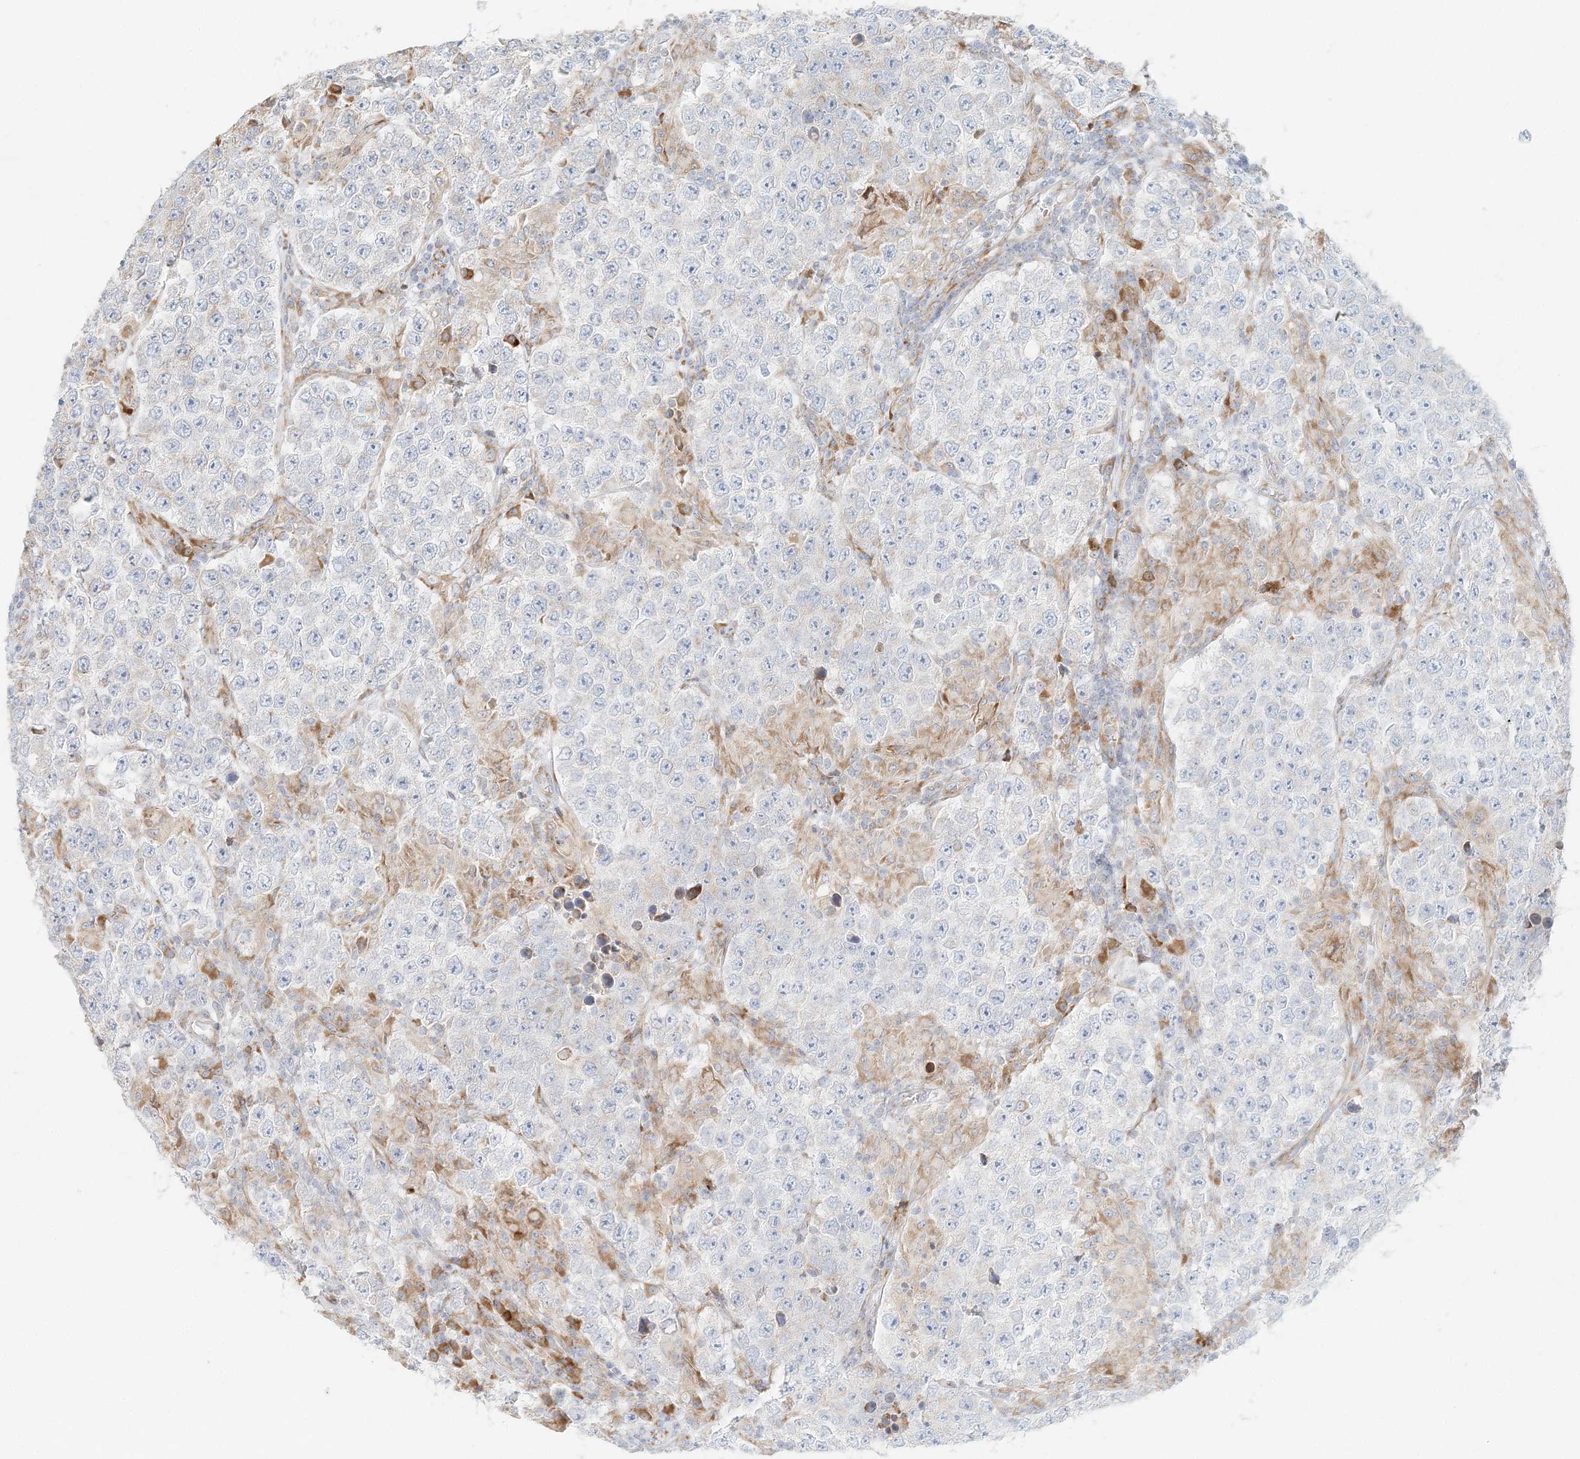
{"staining": {"intensity": "negative", "quantity": "none", "location": "none"}, "tissue": "testis cancer", "cell_type": "Tumor cells", "image_type": "cancer", "snomed": [{"axis": "morphology", "description": "Normal tissue, NOS"}, {"axis": "morphology", "description": "Urothelial carcinoma, High grade"}, {"axis": "morphology", "description": "Seminoma, NOS"}, {"axis": "morphology", "description": "Carcinoma, Embryonal, NOS"}, {"axis": "topography", "description": "Urinary bladder"}, {"axis": "topography", "description": "Testis"}], "caption": "Protein analysis of testis embryonal carcinoma displays no significant expression in tumor cells.", "gene": "STK11IP", "patient": {"sex": "male", "age": 41}}